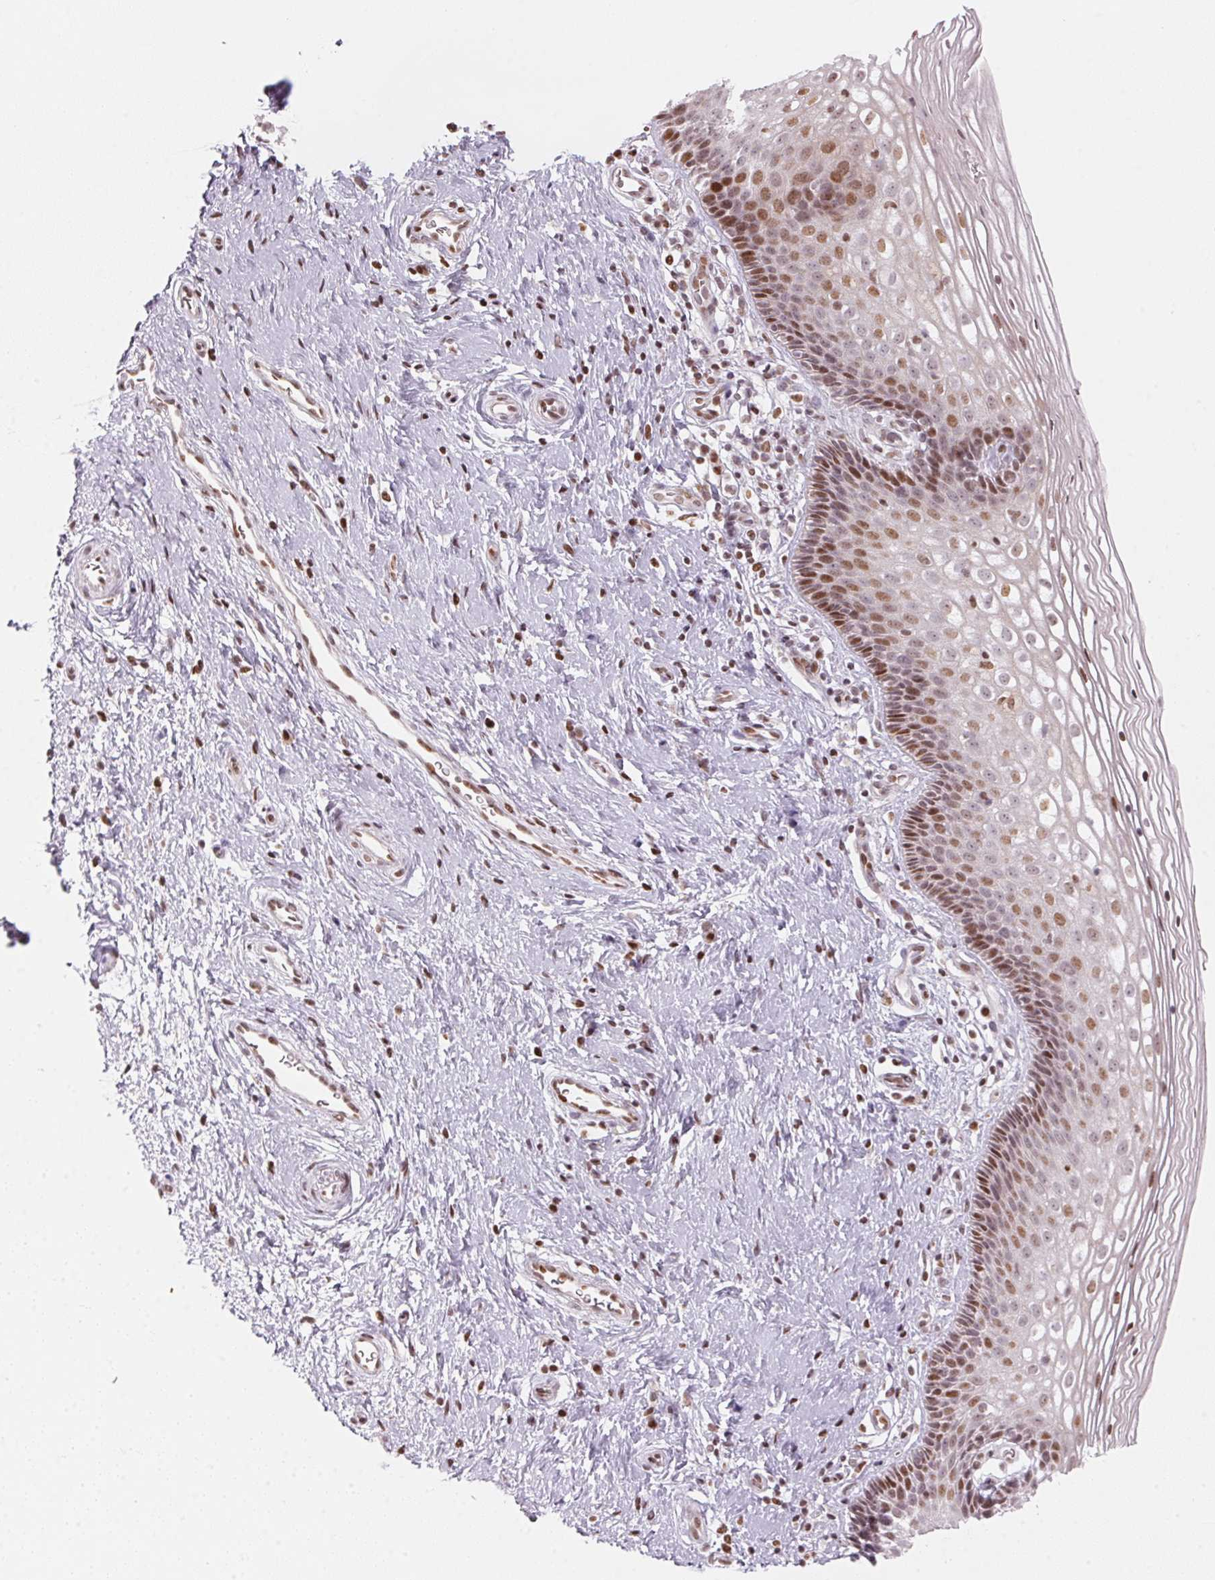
{"staining": {"intensity": "moderate", "quantity": ">75%", "location": "nuclear"}, "tissue": "cervix", "cell_type": "Glandular cells", "image_type": "normal", "snomed": [{"axis": "morphology", "description": "Normal tissue, NOS"}, {"axis": "topography", "description": "Cervix"}], "caption": "The photomicrograph displays staining of unremarkable cervix, revealing moderate nuclear protein staining (brown color) within glandular cells. The protein is stained brown, and the nuclei are stained in blue (DAB (3,3'-diaminobenzidine) IHC with brightfield microscopy, high magnification).", "gene": "KAT6A", "patient": {"sex": "female", "age": 34}}